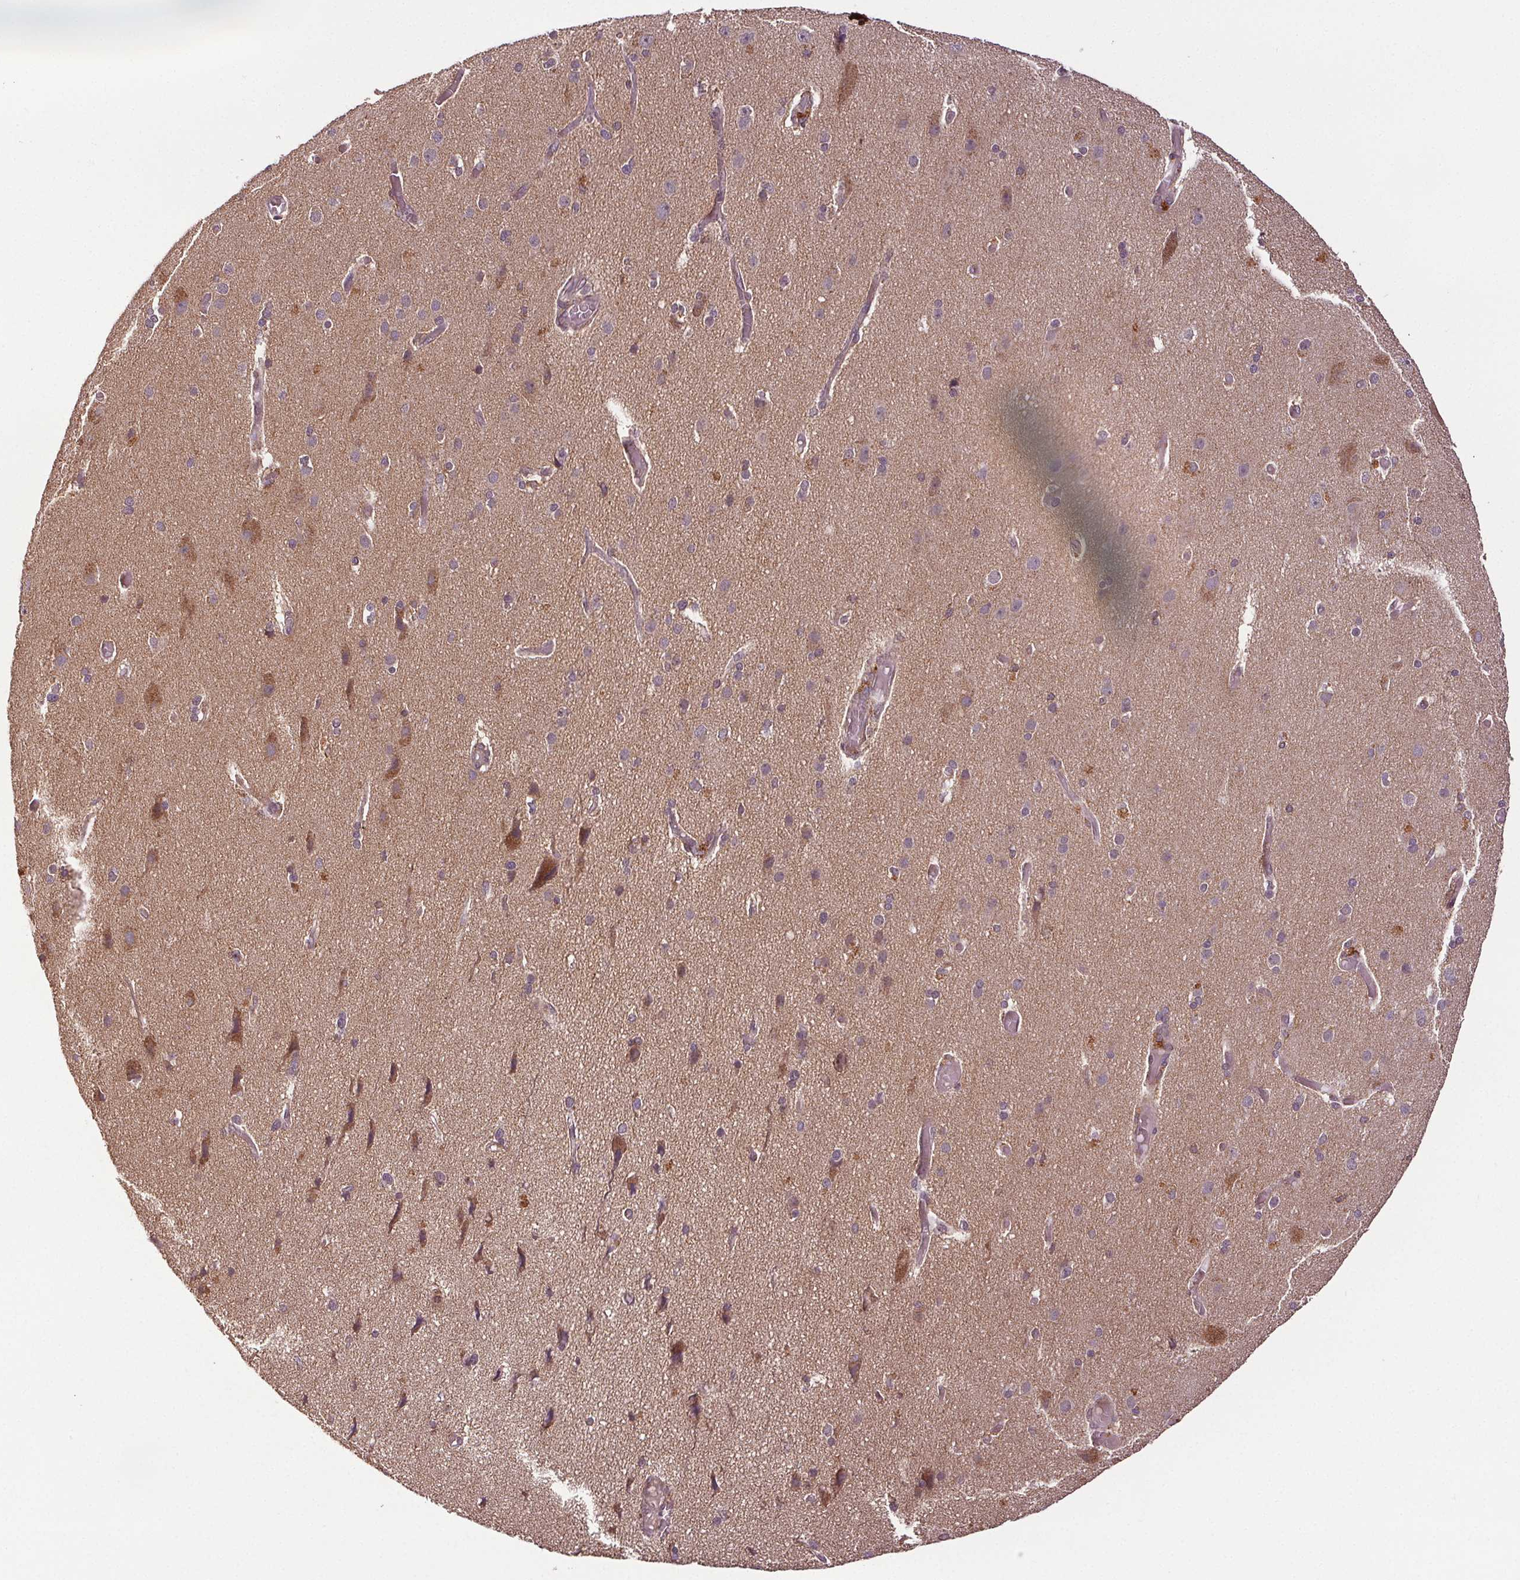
{"staining": {"intensity": "negative", "quantity": "none", "location": "none"}, "tissue": "cerebral cortex", "cell_type": "Endothelial cells", "image_type": "normal", "snomed": [{"axis": "morphology", "description": "Normal tissue, NOS"}, {"axis": "morphology", "description": "Glioma, malignant, High grade"}, {"axis": "topography", "description": "Cerebral cortex"}], "caption": "Immunohistochemistry histopathology image of normal cerebral cortex stained for a protein (brown), which demonstrates no staining in endothelial cells.", "gene": "EPHB3", "patient": {"sex": "male", "age": 71}}